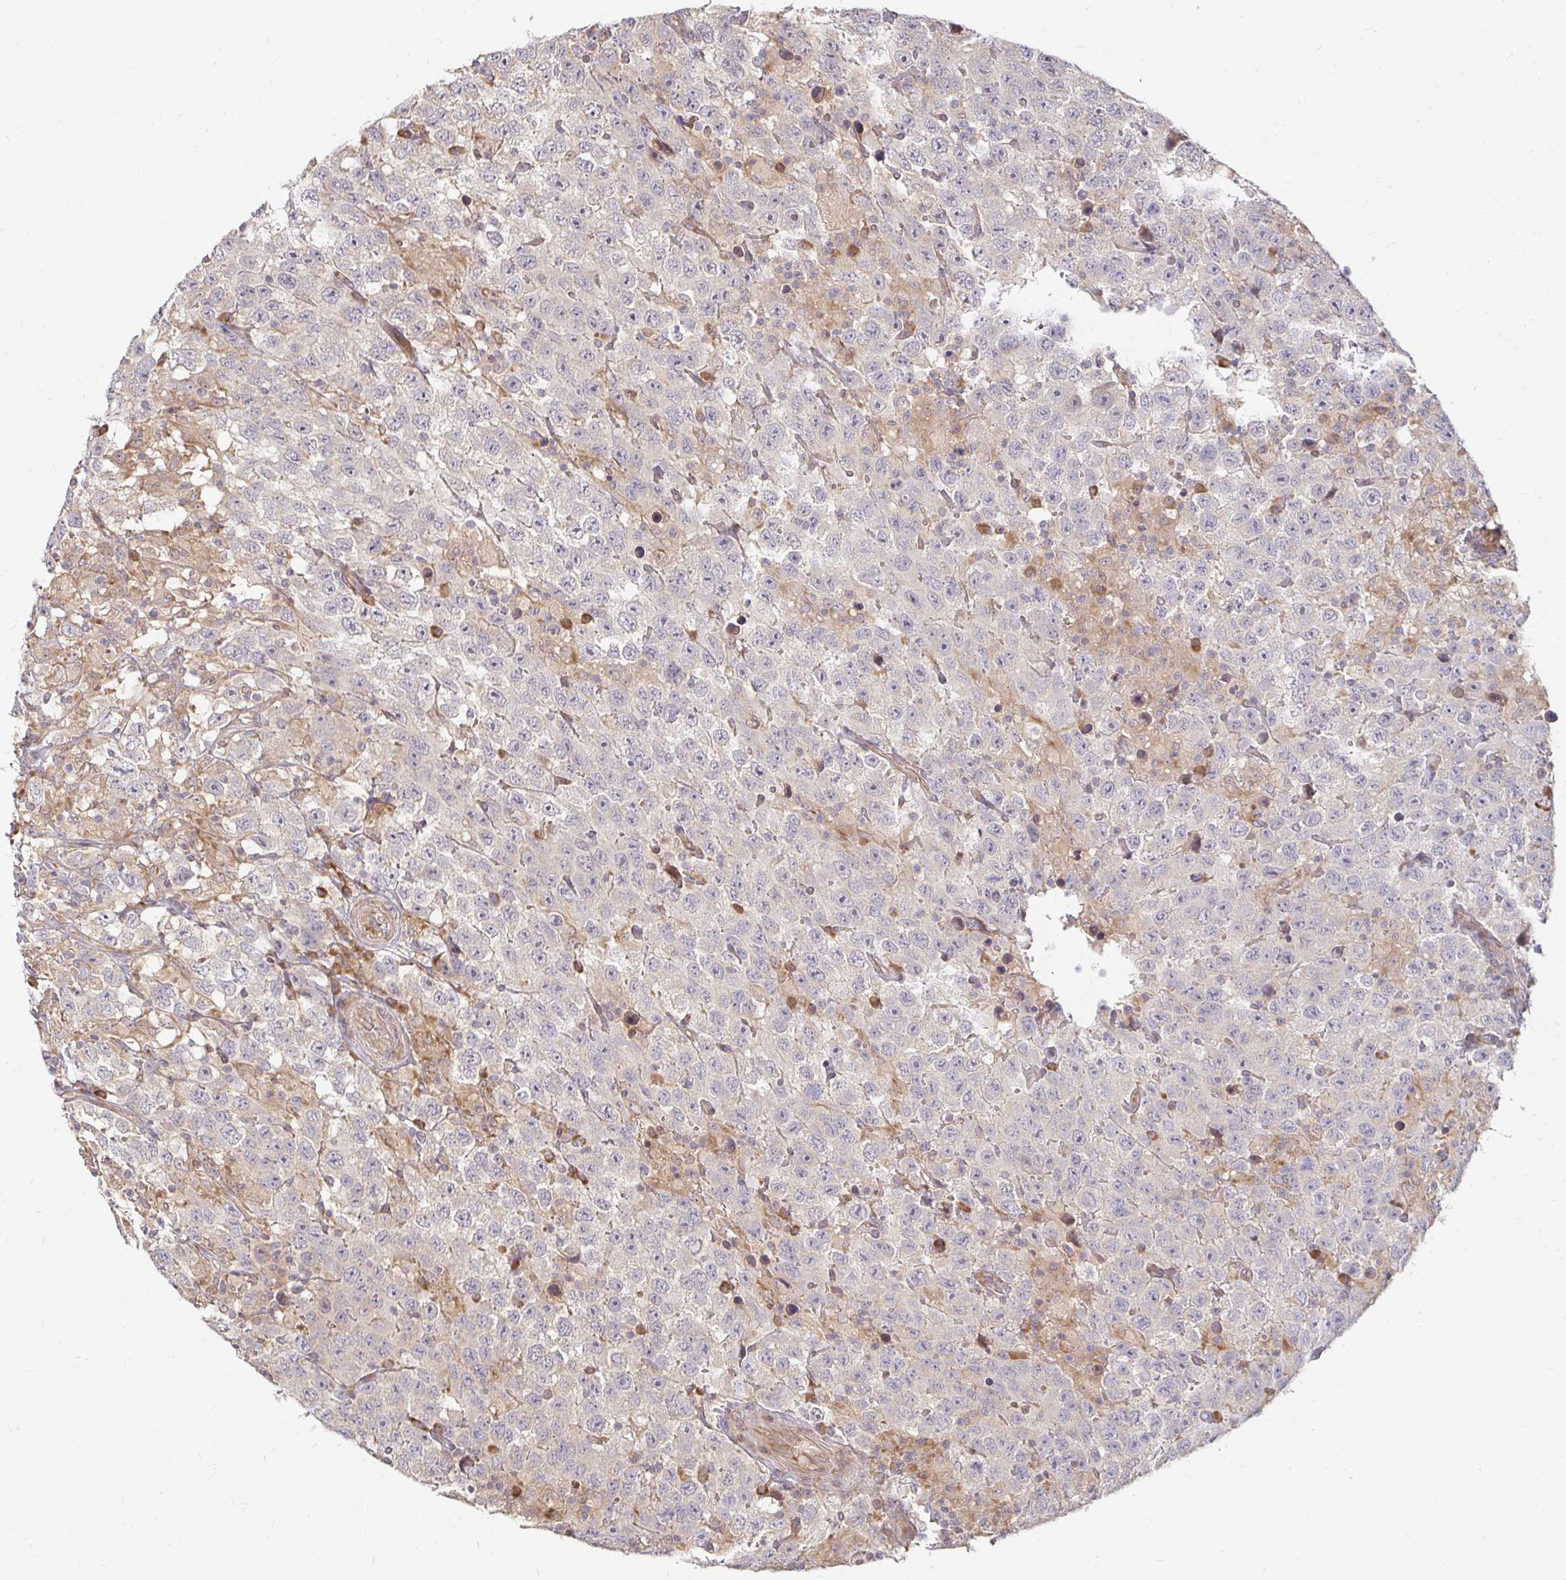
{"staining": {"intensity": "negative", "quantity": "none", "location": "none"}, "tissue": "testis cancer", "cell_type": "Tumor cells", "image_type": "cancer", "snomed": [{"axis": "morphology", "description": "Seminoma, NOS"}, {"axis": "topography", "description": "Testis"}], "caption": "The photomicrograph shows no staining of tumor cells in testis cancer (seminoma). Brightfield microscopy of IHC stained with DAB (3,3'-diaminobenzidine) (brown) and hematoxylin (blue), captured at high magnification.", "gene": "CAST", "patient": {"sex": "male", "age": 41}}